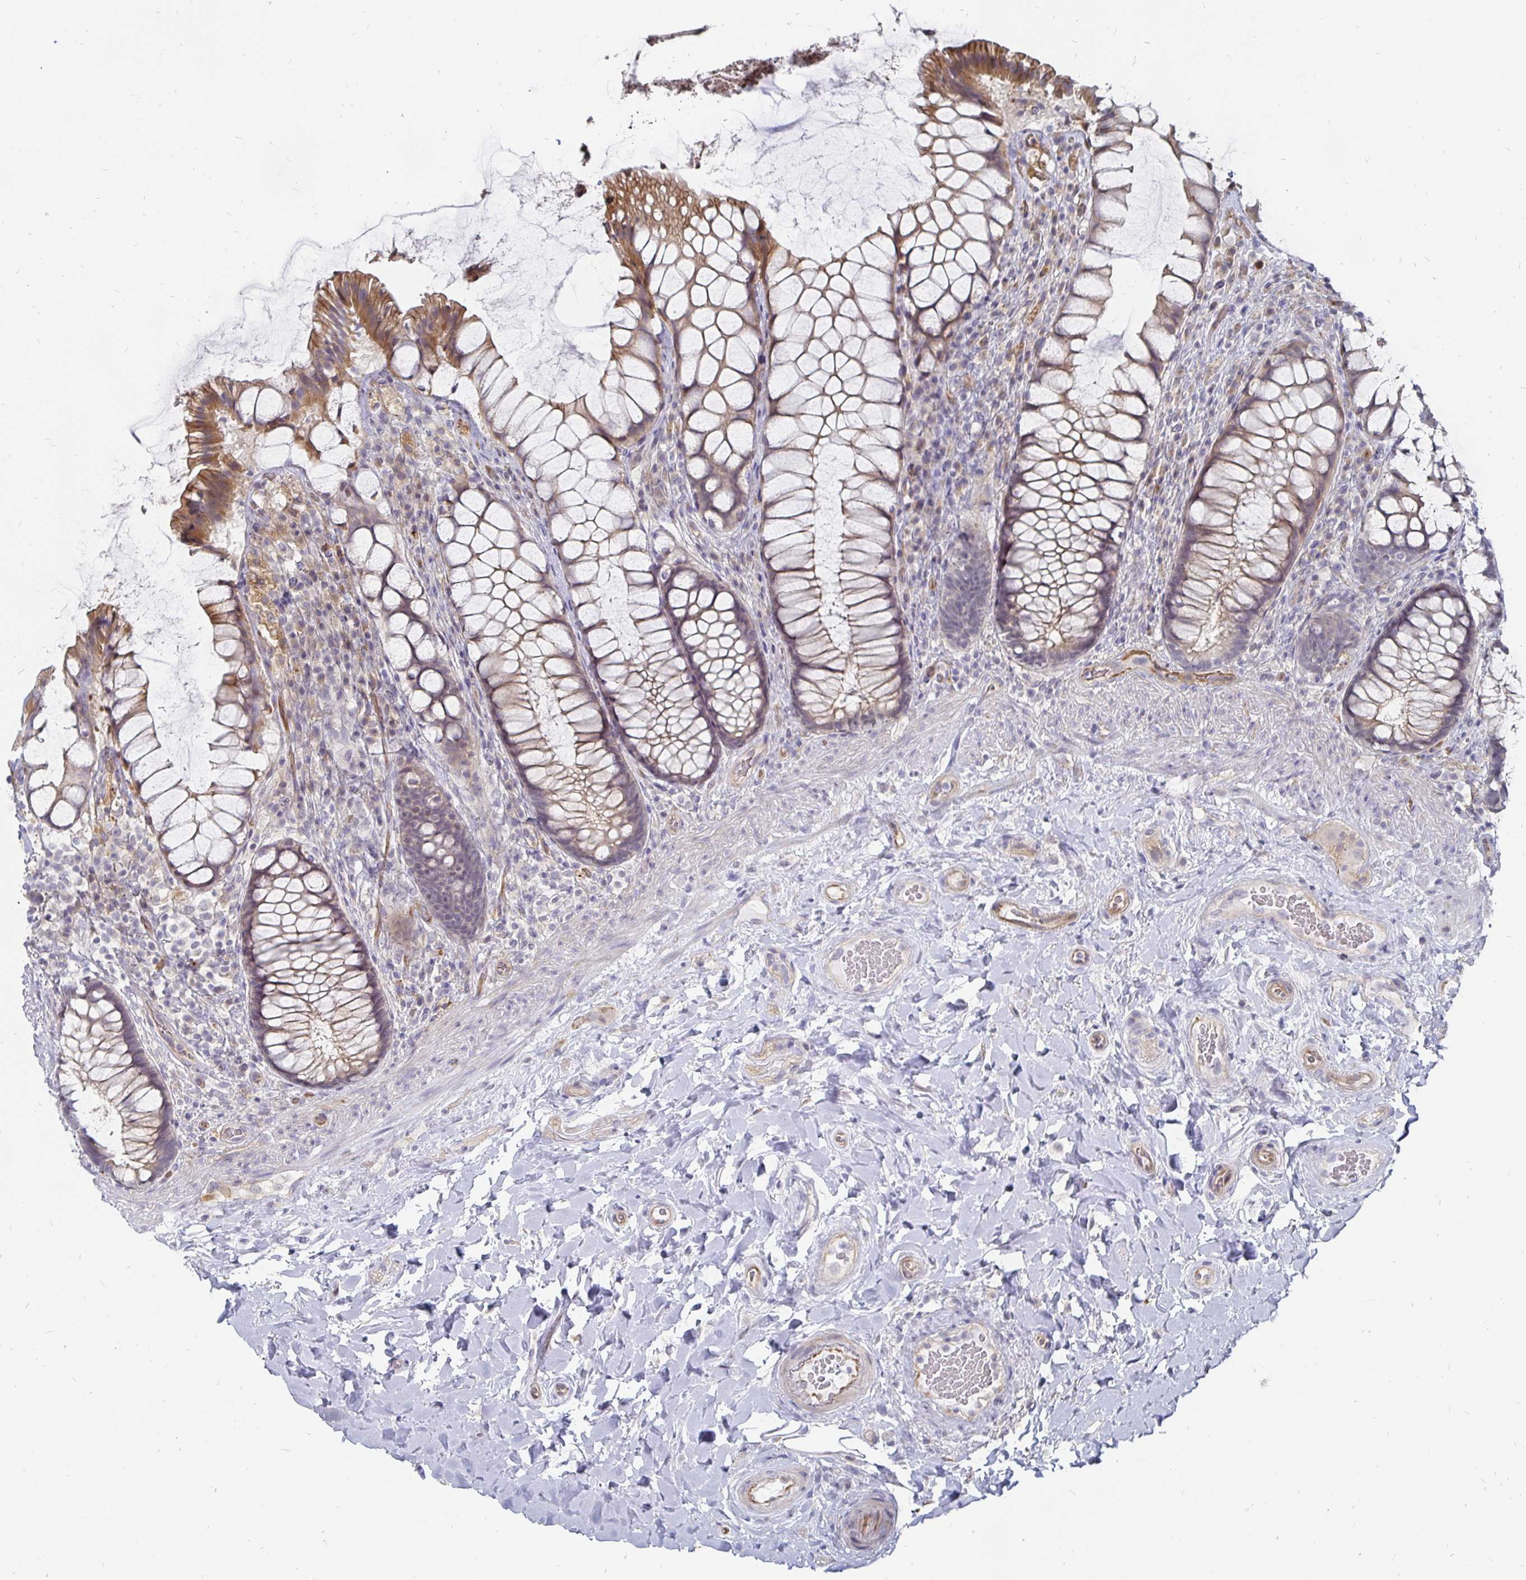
{"staining": {"intensity": "moderate", "quantity": "25%-75%", "location": "cytoplasmic/membranous"}, "tissue": "rectum", "cell_type": "Glandular cells", "image_type": "normal", "snomed": [{"axis": "morphology", "description": "Normal tissue, NOS"}, {"axis": "topography", "description": "Rectum"}], "caption": "Rectum stained with immunohistochemistry (IHC) shows moderate cytoplasmic/membranous positivity in approximately 25%-75% of glandular cells. The protein is stained brown, and the nuclei are stained in blue (DAB (3,3'-diaminobenzidine) IHC with brightfield microscopy, high magnification).", "gene": "CCDC85A", "patient": {"sex": "female", "age": 58}}